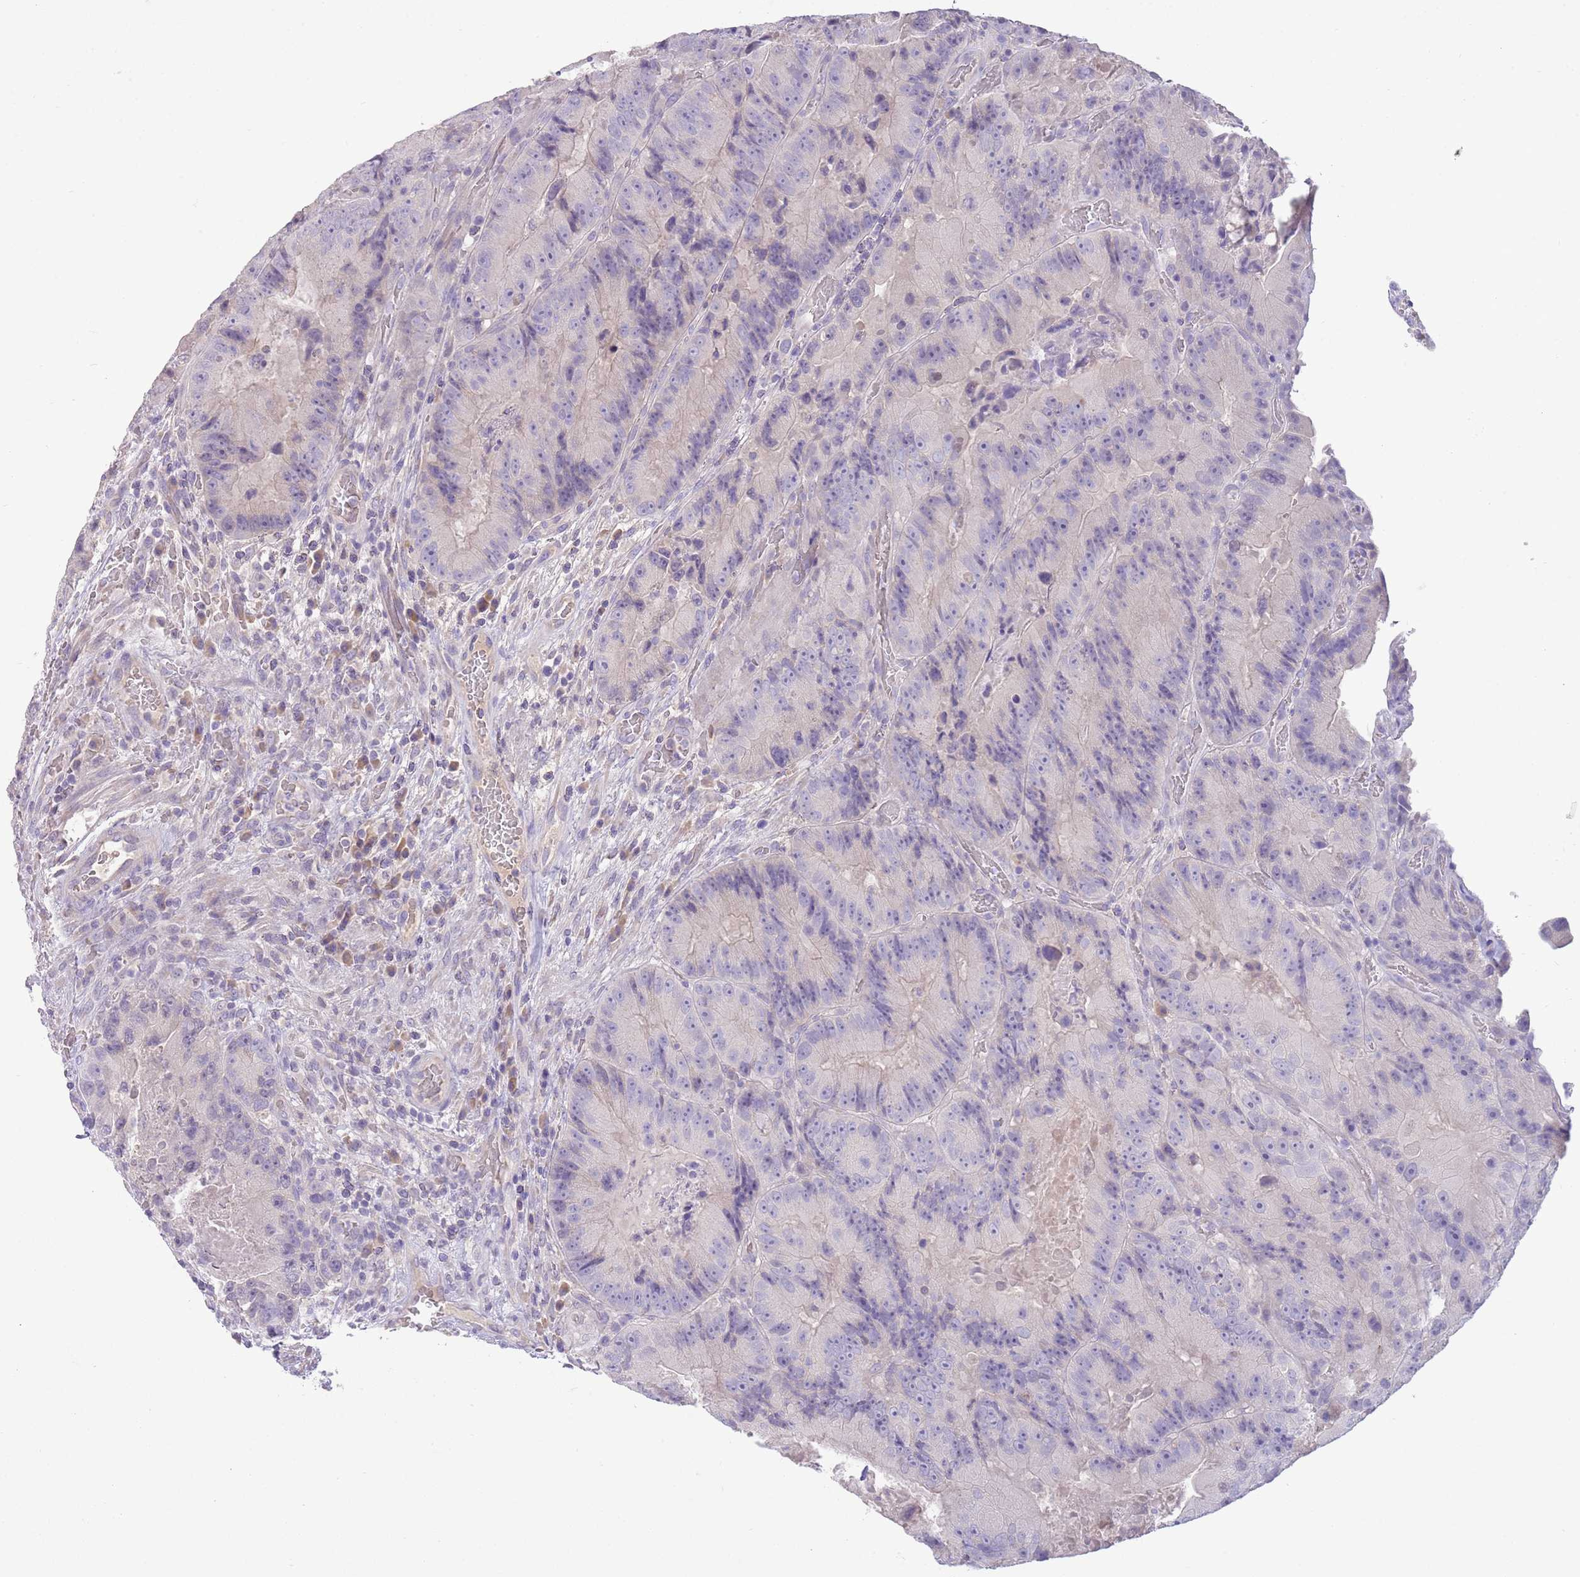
{"staining": {"intensity": "negative", "quantity": "none", "location": "none"}, "tissue": "colorectal cancer", "cell_type": "Tumor cells", "image_type": "cancer", "snomed": [{"axis": "morphology", "description": "Adenocarcinoma, NOS"}, {"axis": "topography", "description": "Colon"}], "caption": "A high-resolution image shows immunohistochemistry staining of colorectal cancer (adenocarcinoma), which demonstrates no significant staining in tumor cells. (DAB (3,3'-diaminobenzidine) immunohistochemistry with hematoxylin counter stain).", "gene": "SFTPA1", "patient": {"sex": "female", "age": 86}}